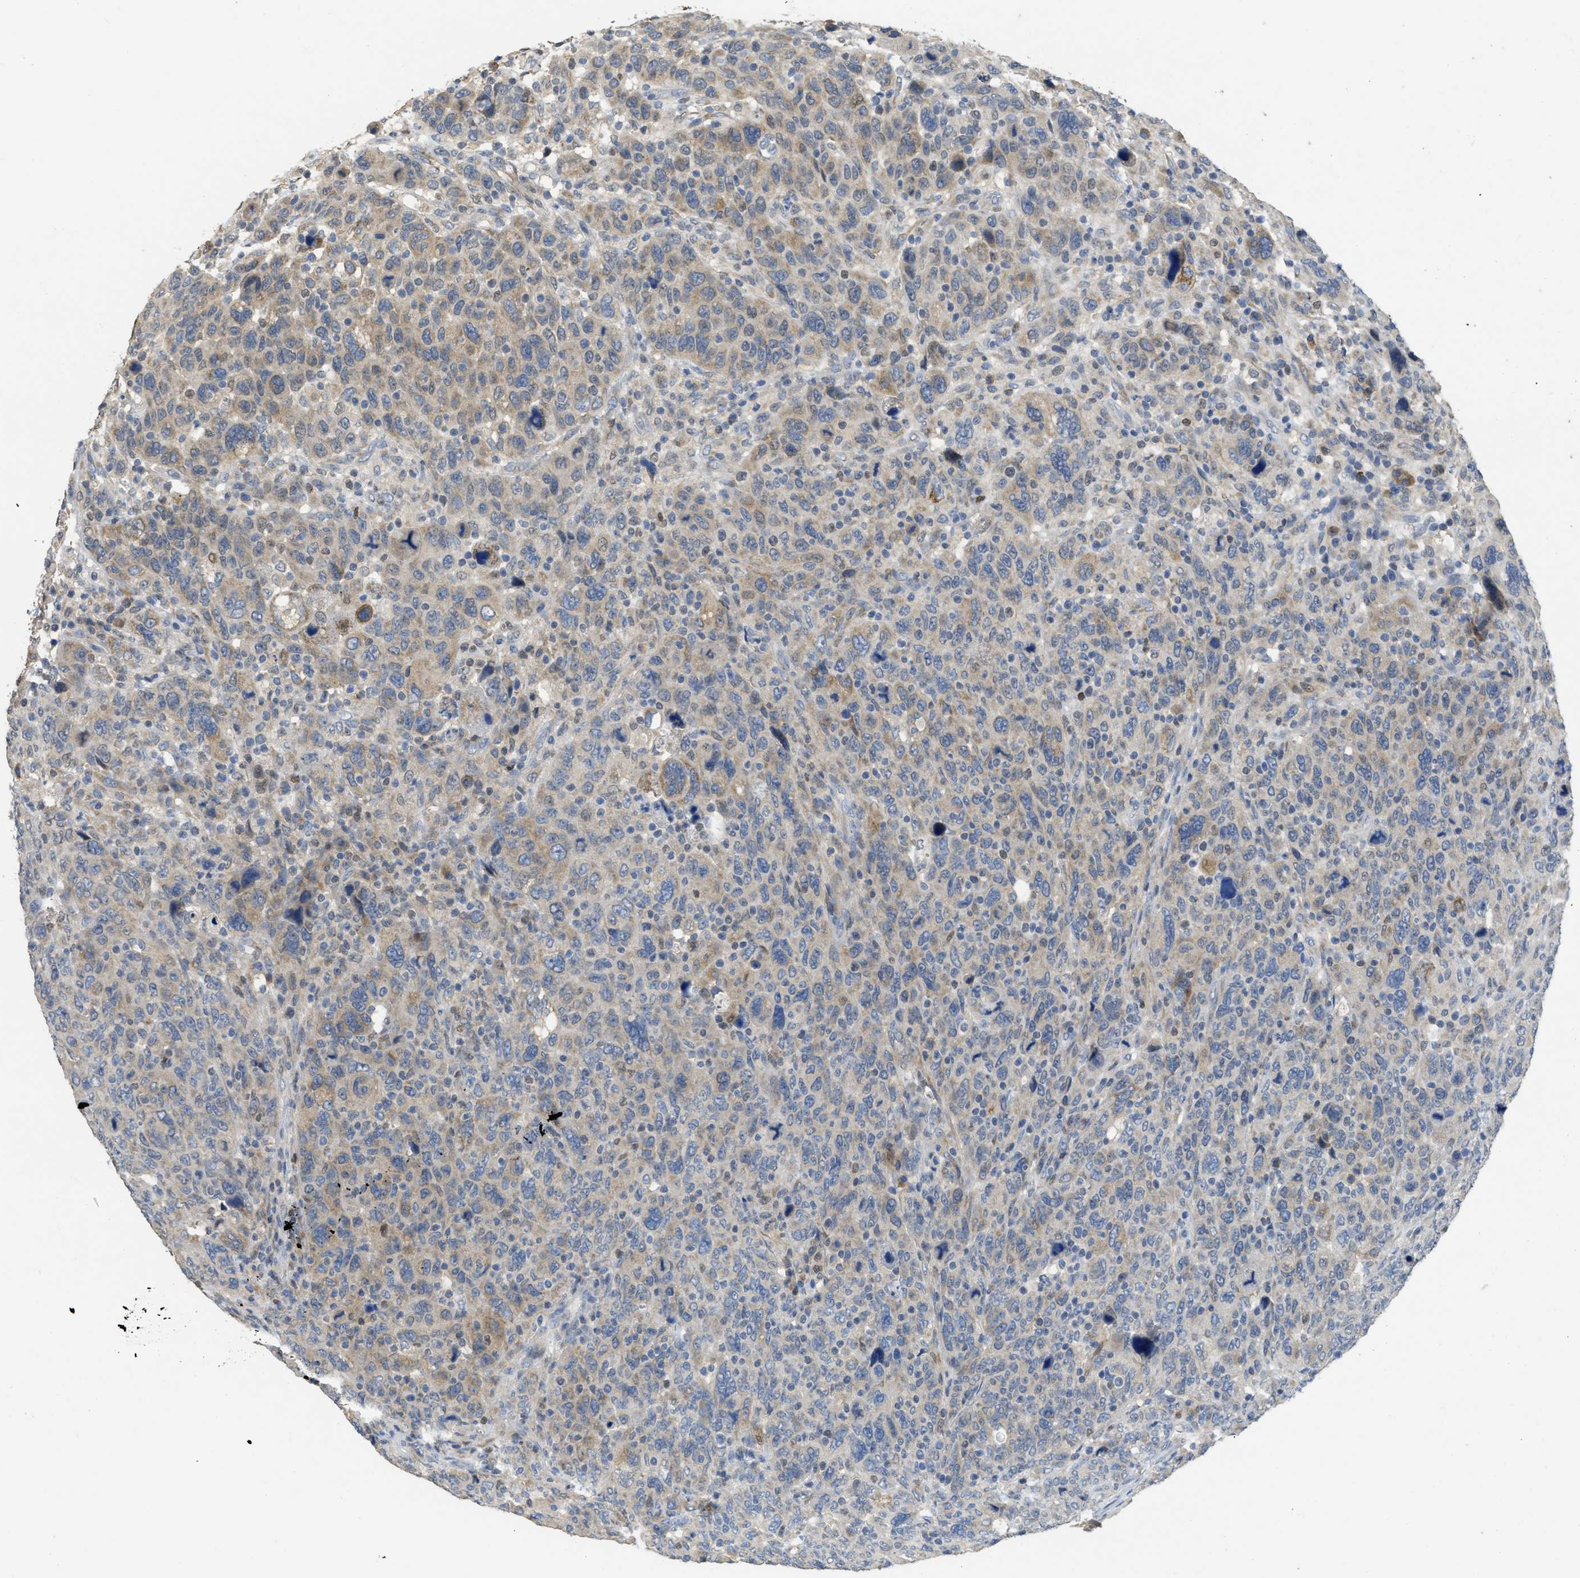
{"staining": {"intensity": "weak", "quantity": "25%-75%", "location": "cytoplasmic/membranous"}, "tissue": "breast cancer", "cell_type": "Tumor cells", "image_type": "cancer", "snomed": [{"axis": "morphology", "description": "Duct carcinoma"}, {"axis": "topography", "description": "Breast"}], "caption": "Immunohistochemical staining of human invasive ductal carcinoma (breast) exhibits weak cytoplasmic/membranous protein positivity in approximately 25%-75% of tumor cells.", "gene": "SFXN2", "patient": {"sex": "female", "age": 37}}